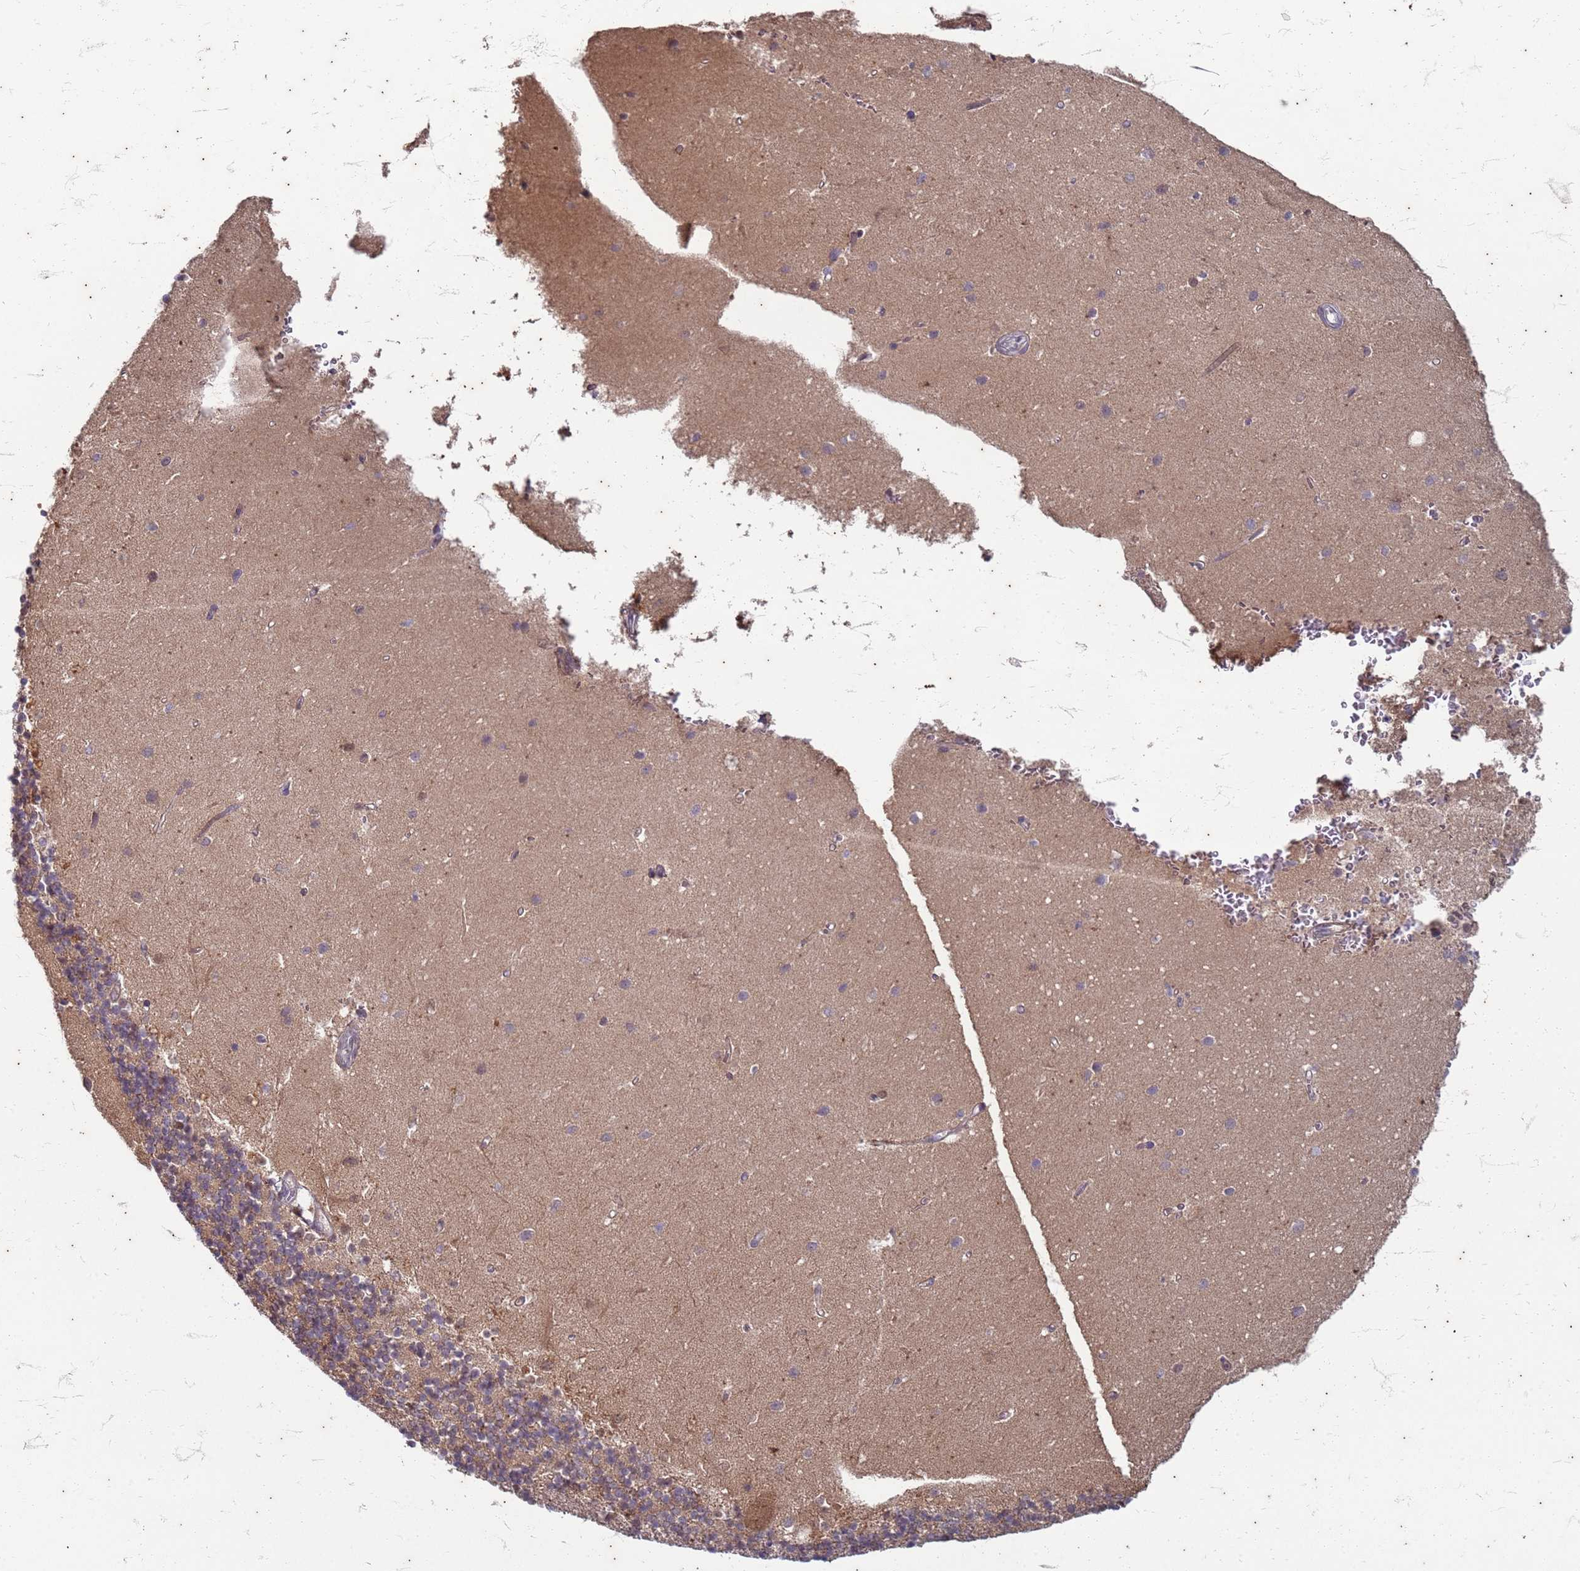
{"staining": {"intensity": "moderate", "quantity": "25%-75%", "location": "nuclear"}, "tissue": "cerebellum", "cell_type": "Cells in granular layer", "image_type": "normal", "snomed": [{"axis": "morphology", "description": "Normal tissue, NOS"}, {"axis": "topography", "description": "Cerebellum"}], "caption": "DAB (3,3'-diaminobenzidine) immunohistochemical staining of normal cerebellum reveals moderate nuclear protein expression in about 25%-75% of cells in granular layer. Ihc stains the protein in brown and the nuclei are stained blue.", "gene": "TRMT6", "patient": {"sex": "male", "age": 54}}